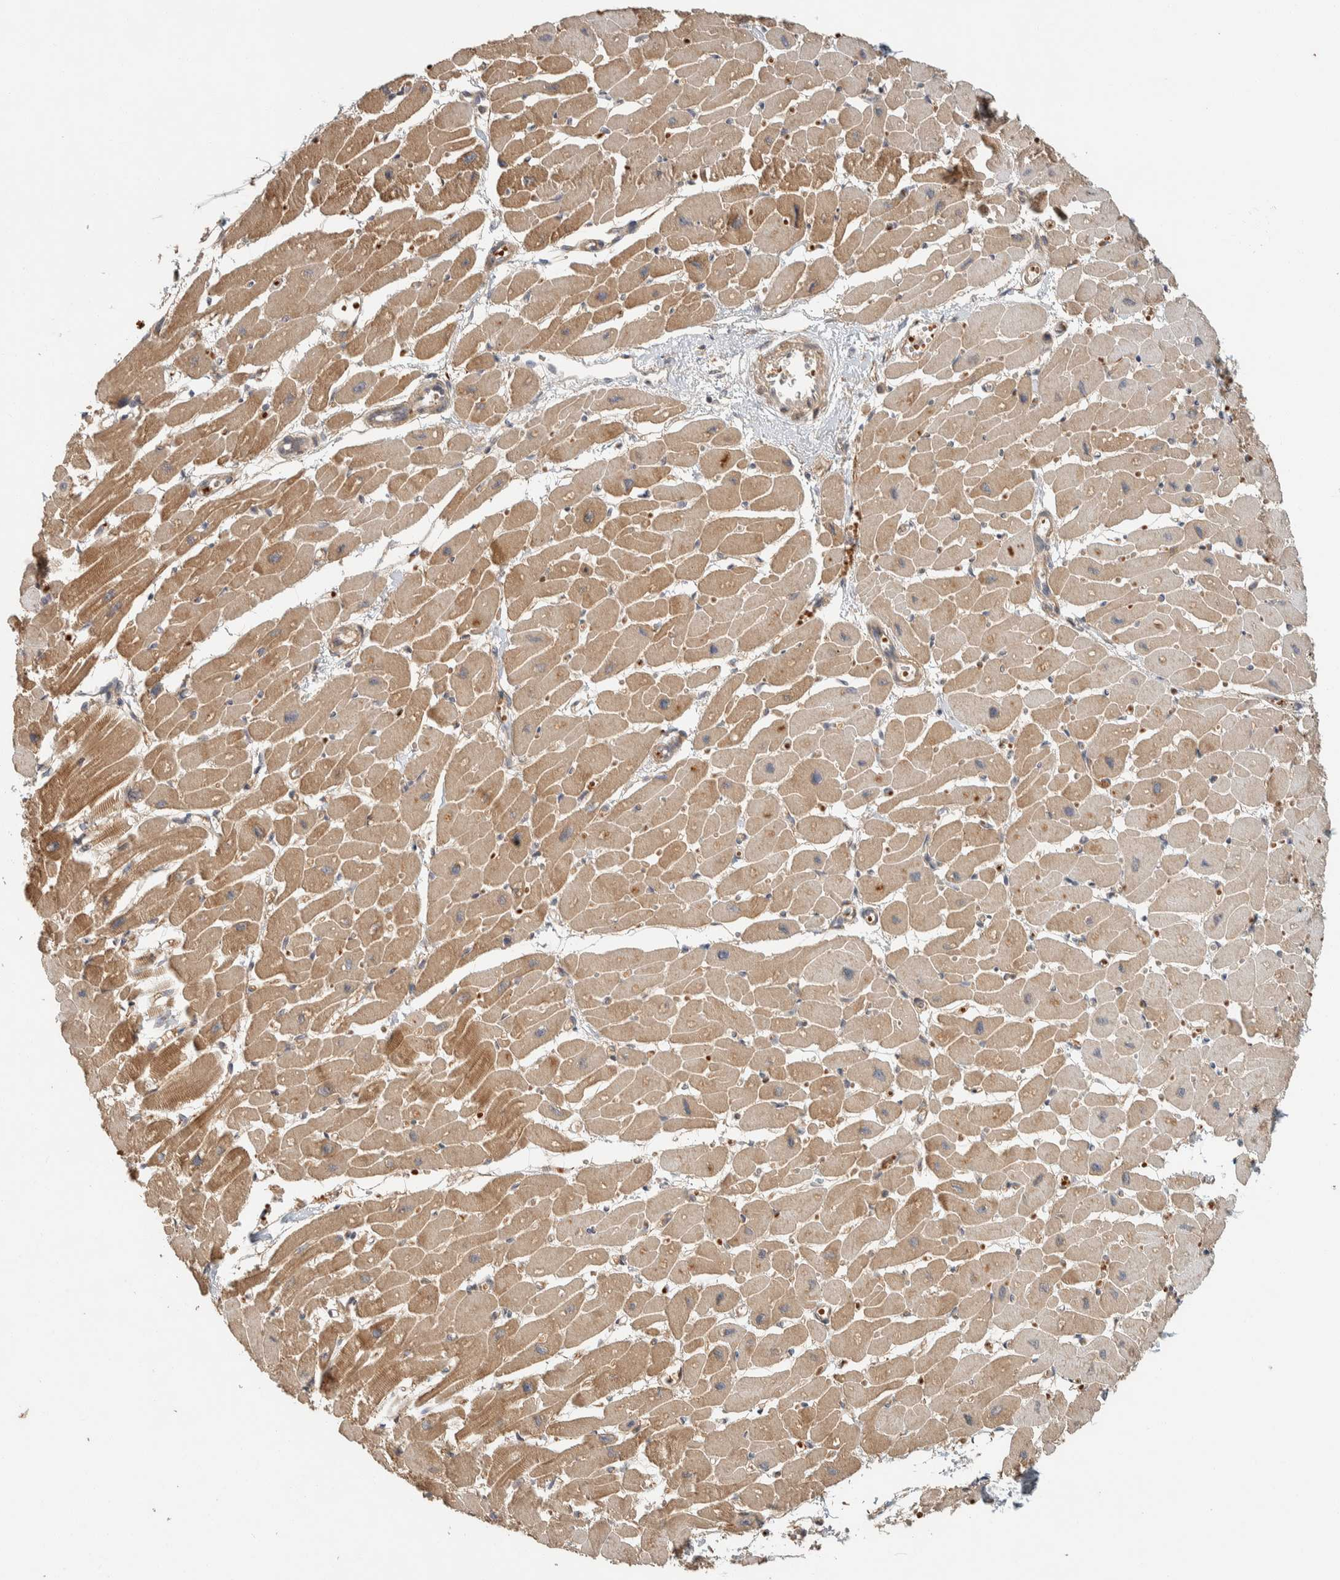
{"staining": {"intensity": "moderate", "quantity": ">75%", "location": "cytoplasmic/membranous"}, "tissue": "heart muscle", "cell_type": "Cardiomyocytes", "image_type": "normal", "snomed": [{"axis": "morphology", "description": "Normal tissue, NOS"}, {"axis": "topography", "description": "Heart"}], "caption": "A photomicrograph showing moderate cytoplasmic/membranous staining in approximately >75% of cardiomyocytes in unremarkable heart muscle, as visualized by brown immunohistochemical staining.", "gene": "ZBTB2", "patient": {"sex": "female", "age": 54}}